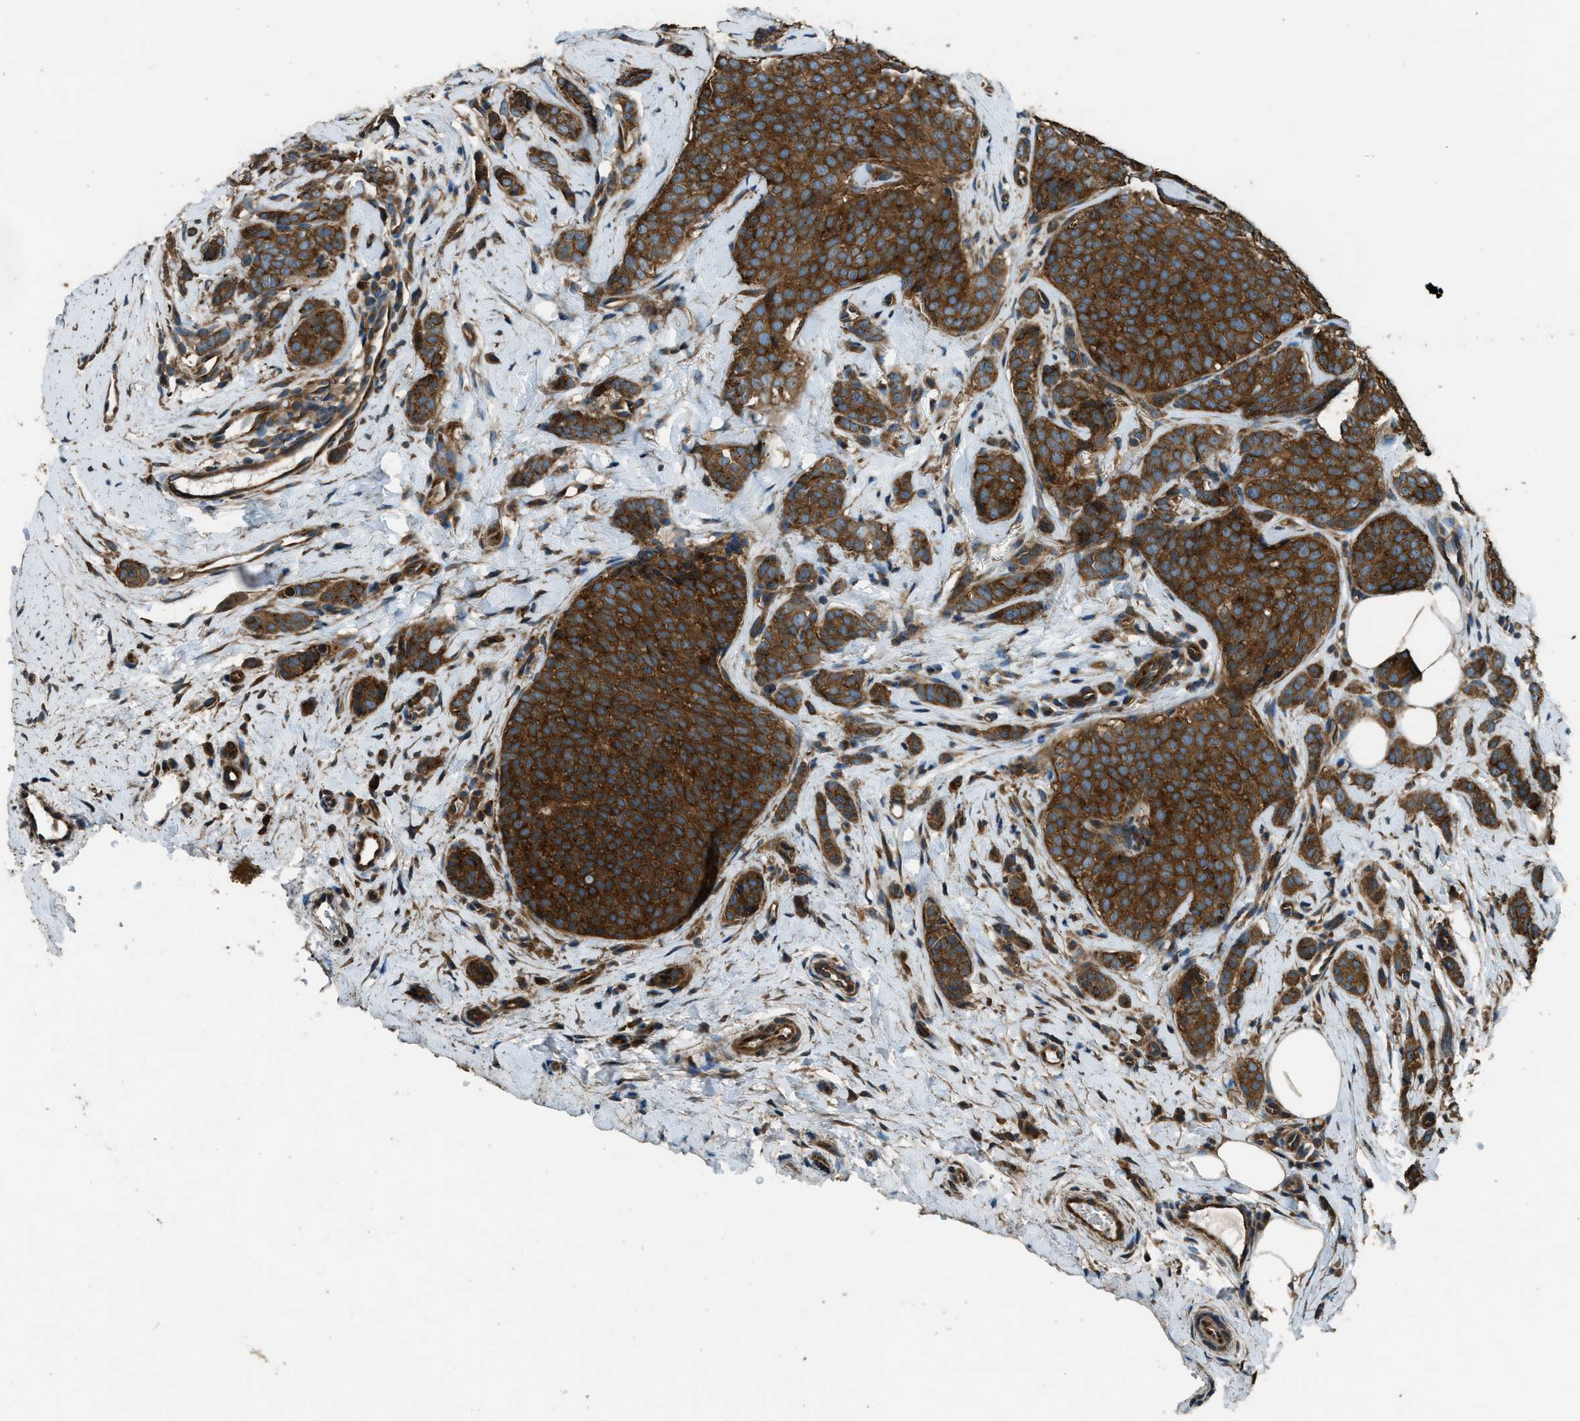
{"staining": {"intensity": "strong", "quantity": ">75%", "location": "cytoplasmic/membranous"}, "tissue": "breast cancer", "cell_type": "Tumor cells", "image_type": "cancer", "snomed": [{"axis": "morphology", "description": "Lobular carcinoma"}, {"axis": "topography", "description": "Skin"}, {"axis": "topography", "description": "Breast"}], "caption": "Breast cancer stained with a brown dye demonstrates strong cytoplasmic/membranous positive positivity in about >75% of tumor cells.", "gene": "MARS1", "patient": {"sex": "female", "age": 46}}